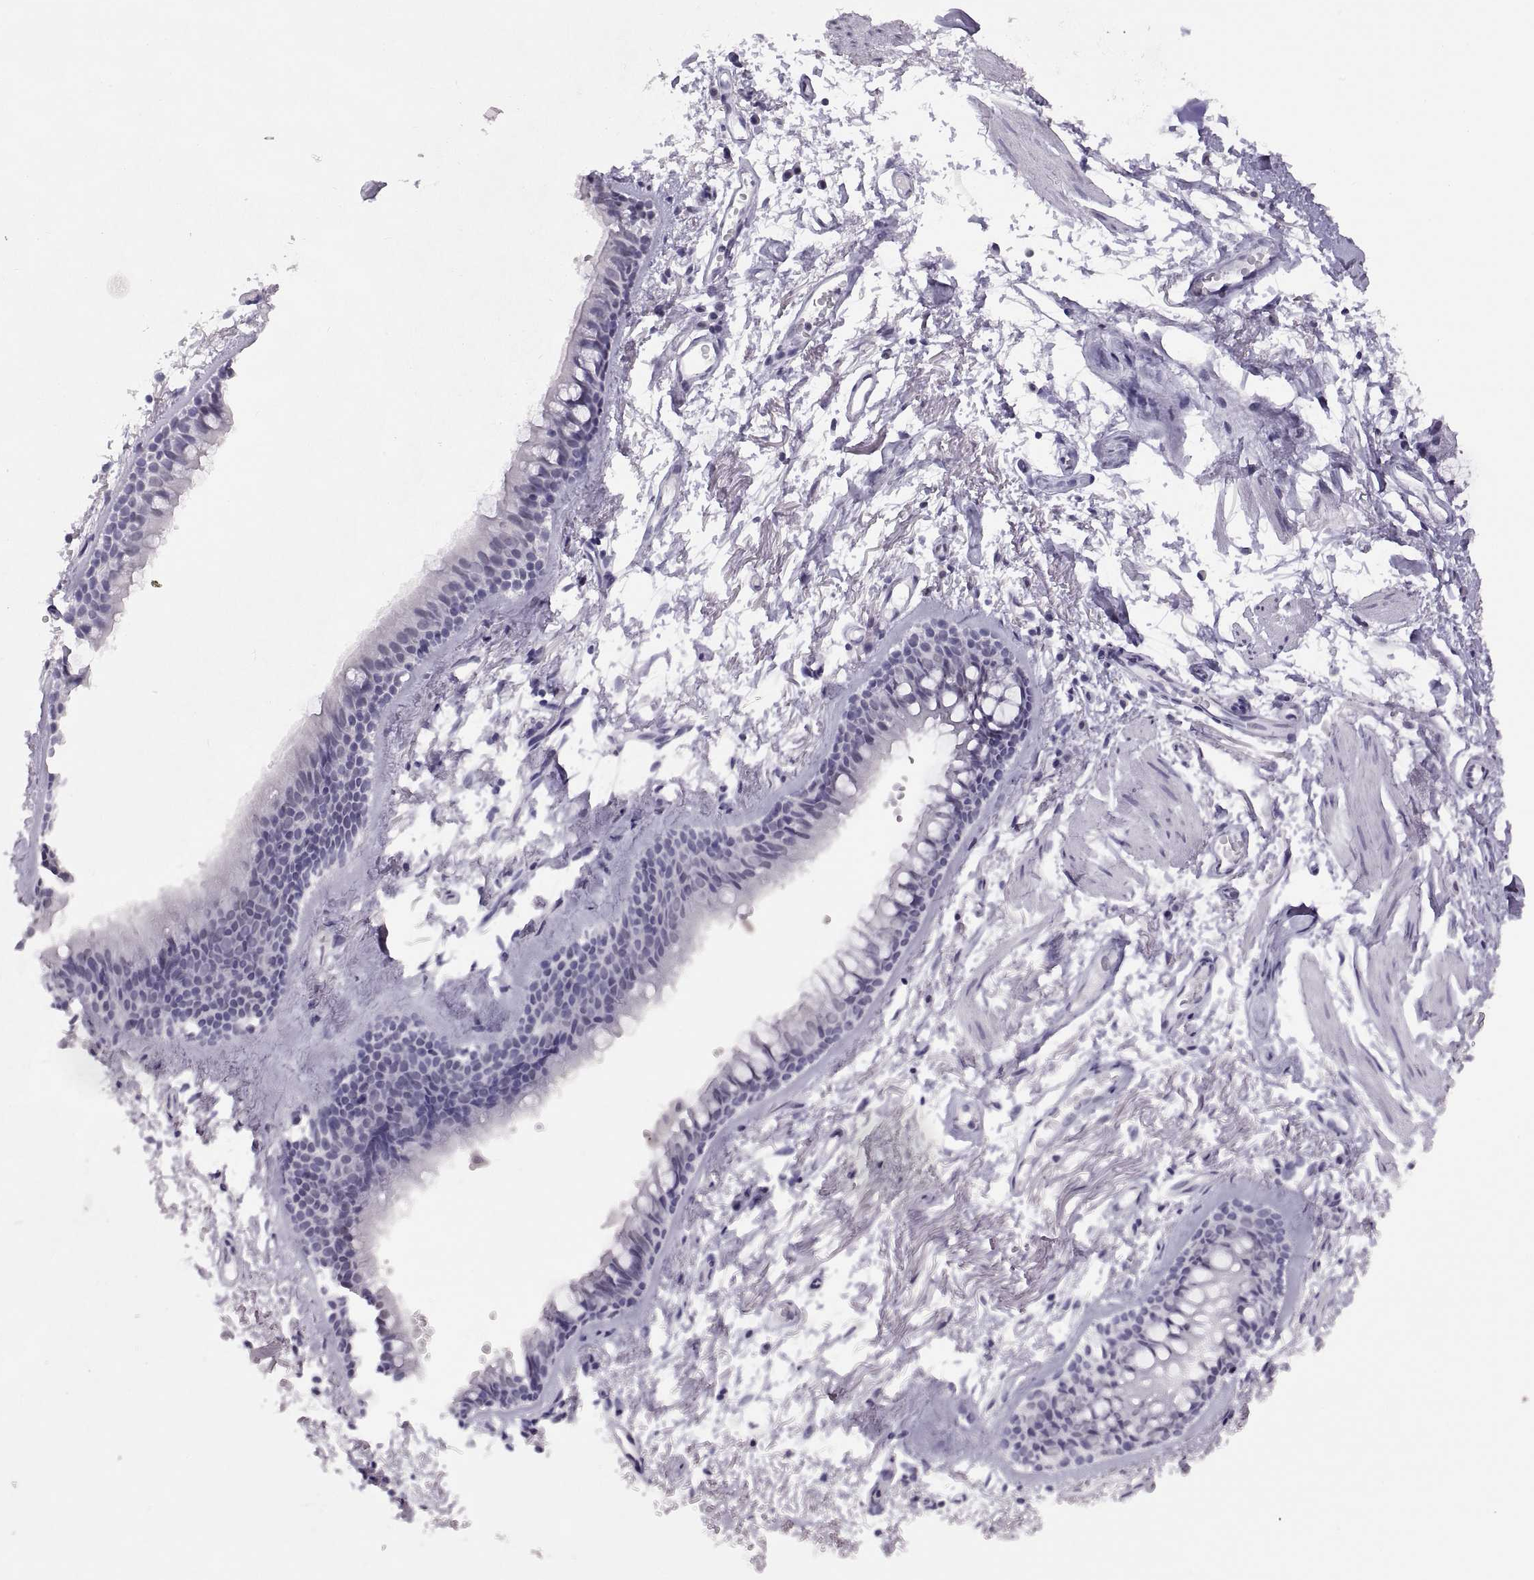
{"staining": {"intensity": "negative", "quantity": "none", "location": "none"}, "tissue": "soft tissue", "cell_type": "Fibroblasts", "image_type": "normal", "snomed": [{"axis": "morphology", "description": "Normal tissue, NOS"}, {"axis": "topography", "description": "Cartilage tissue"}, {"axis": "topography", "description": "Bronchus"}], "caption": "Immunohistochemistry (IHC) image of unremarkable soft tissue: soft tissue stained with DAB (3,3'-diaminobenzidine) displays no significant protein staining in fibroblasts.", "gene": "CARTPT", "patient": {"sex": "female", "age": 79}}